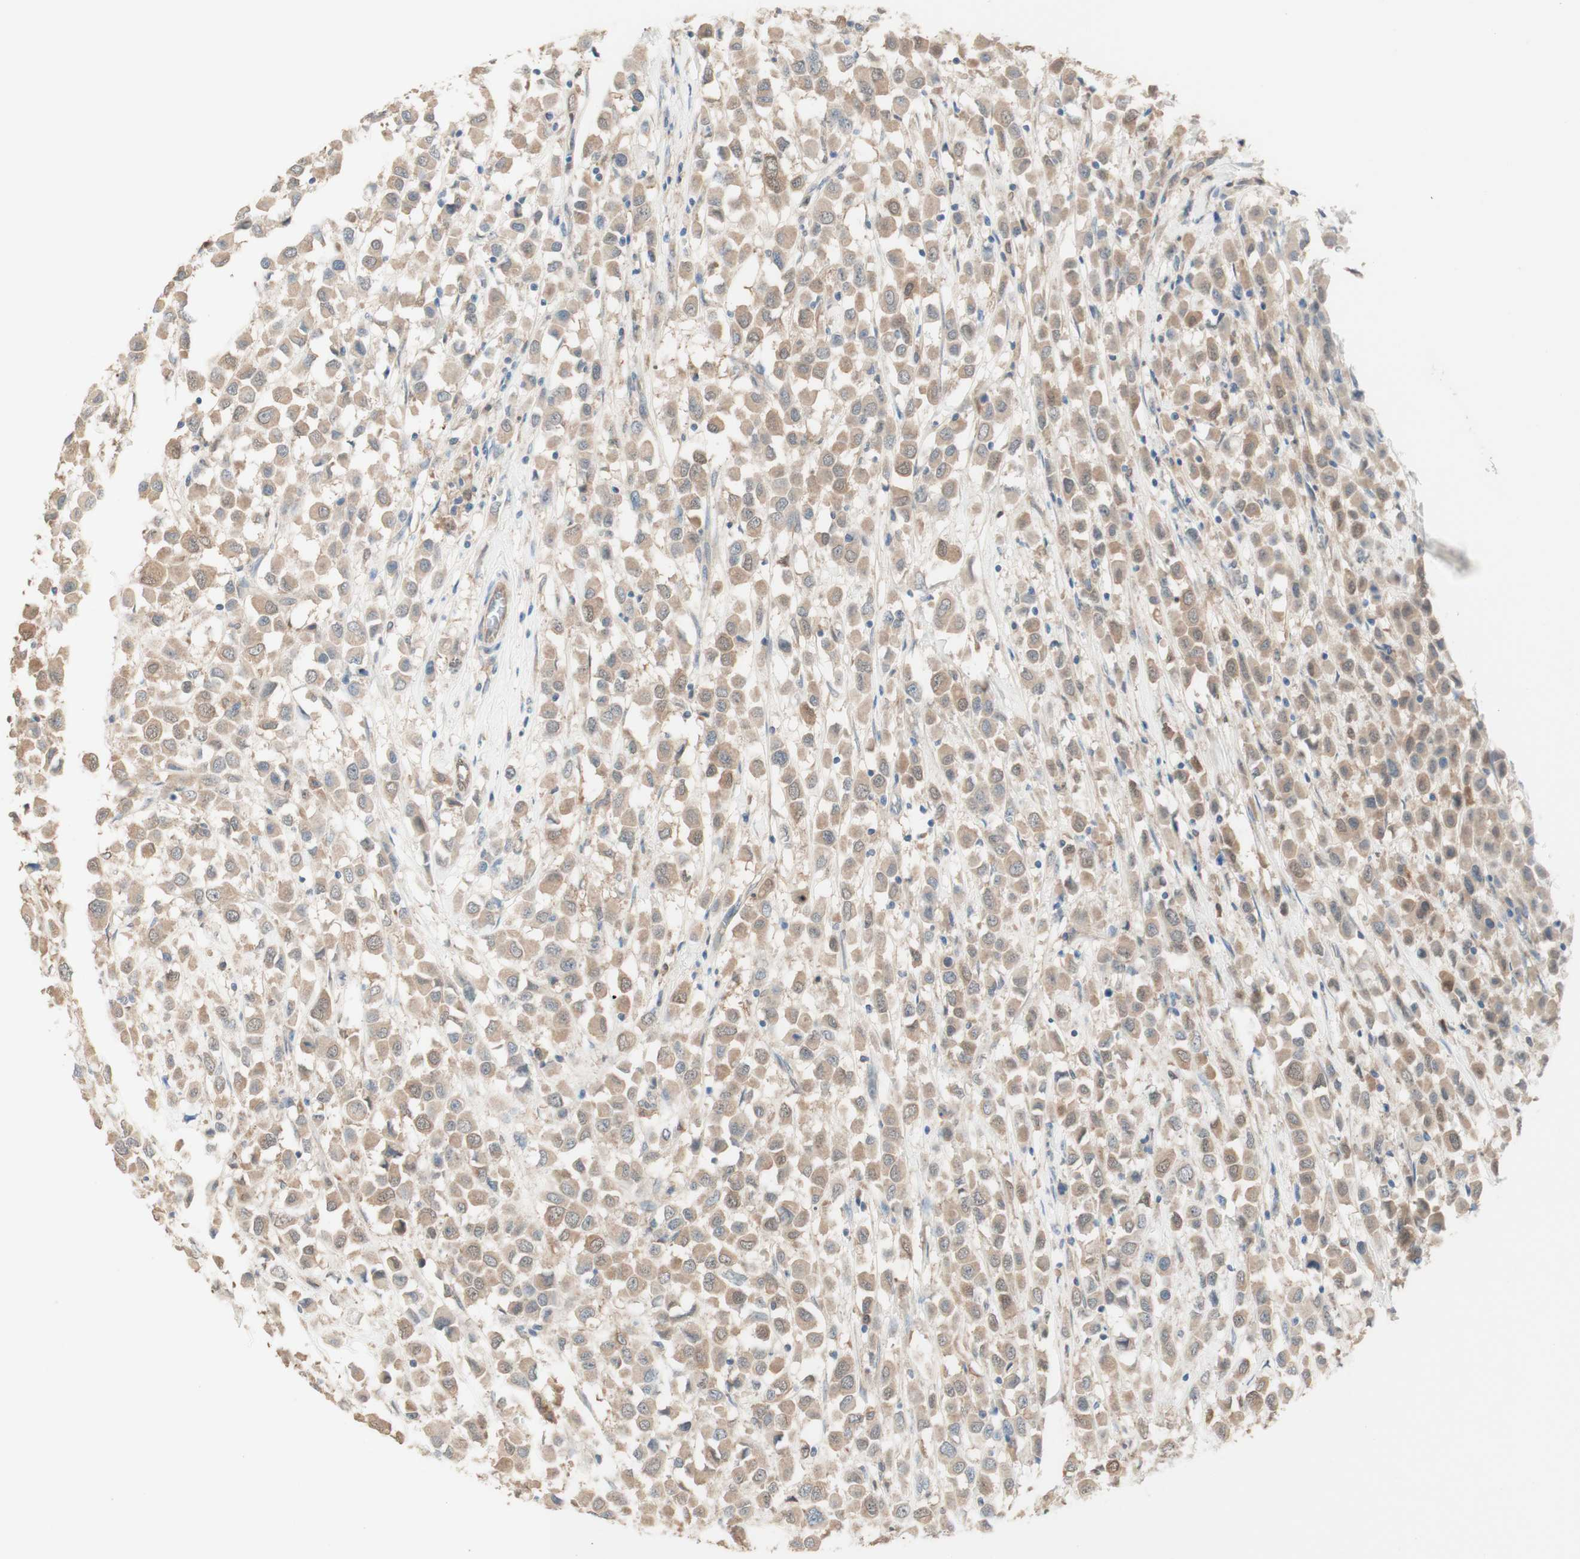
{"staining": {"intensity": "weak", "quantity": ">75%", "location": "cytoplasmic/membranous"}, "tissue": "breast cancer", "cell_type": "Tumor cells", "image_type": "cancer", "snomed": [{"axis": "morphology", "description": "Duct carcinoma"}, {"axis": "topography", "description": "Breast"}], "caption": "Immunohistochemistry of human breast infiltrating ductal carcinoma exhibits low levels of weak cytoplasmic/membranous staining in about >75% of tumor cells.", "gene": "COMT", "patient": {"sex": "female", "age": 61}}